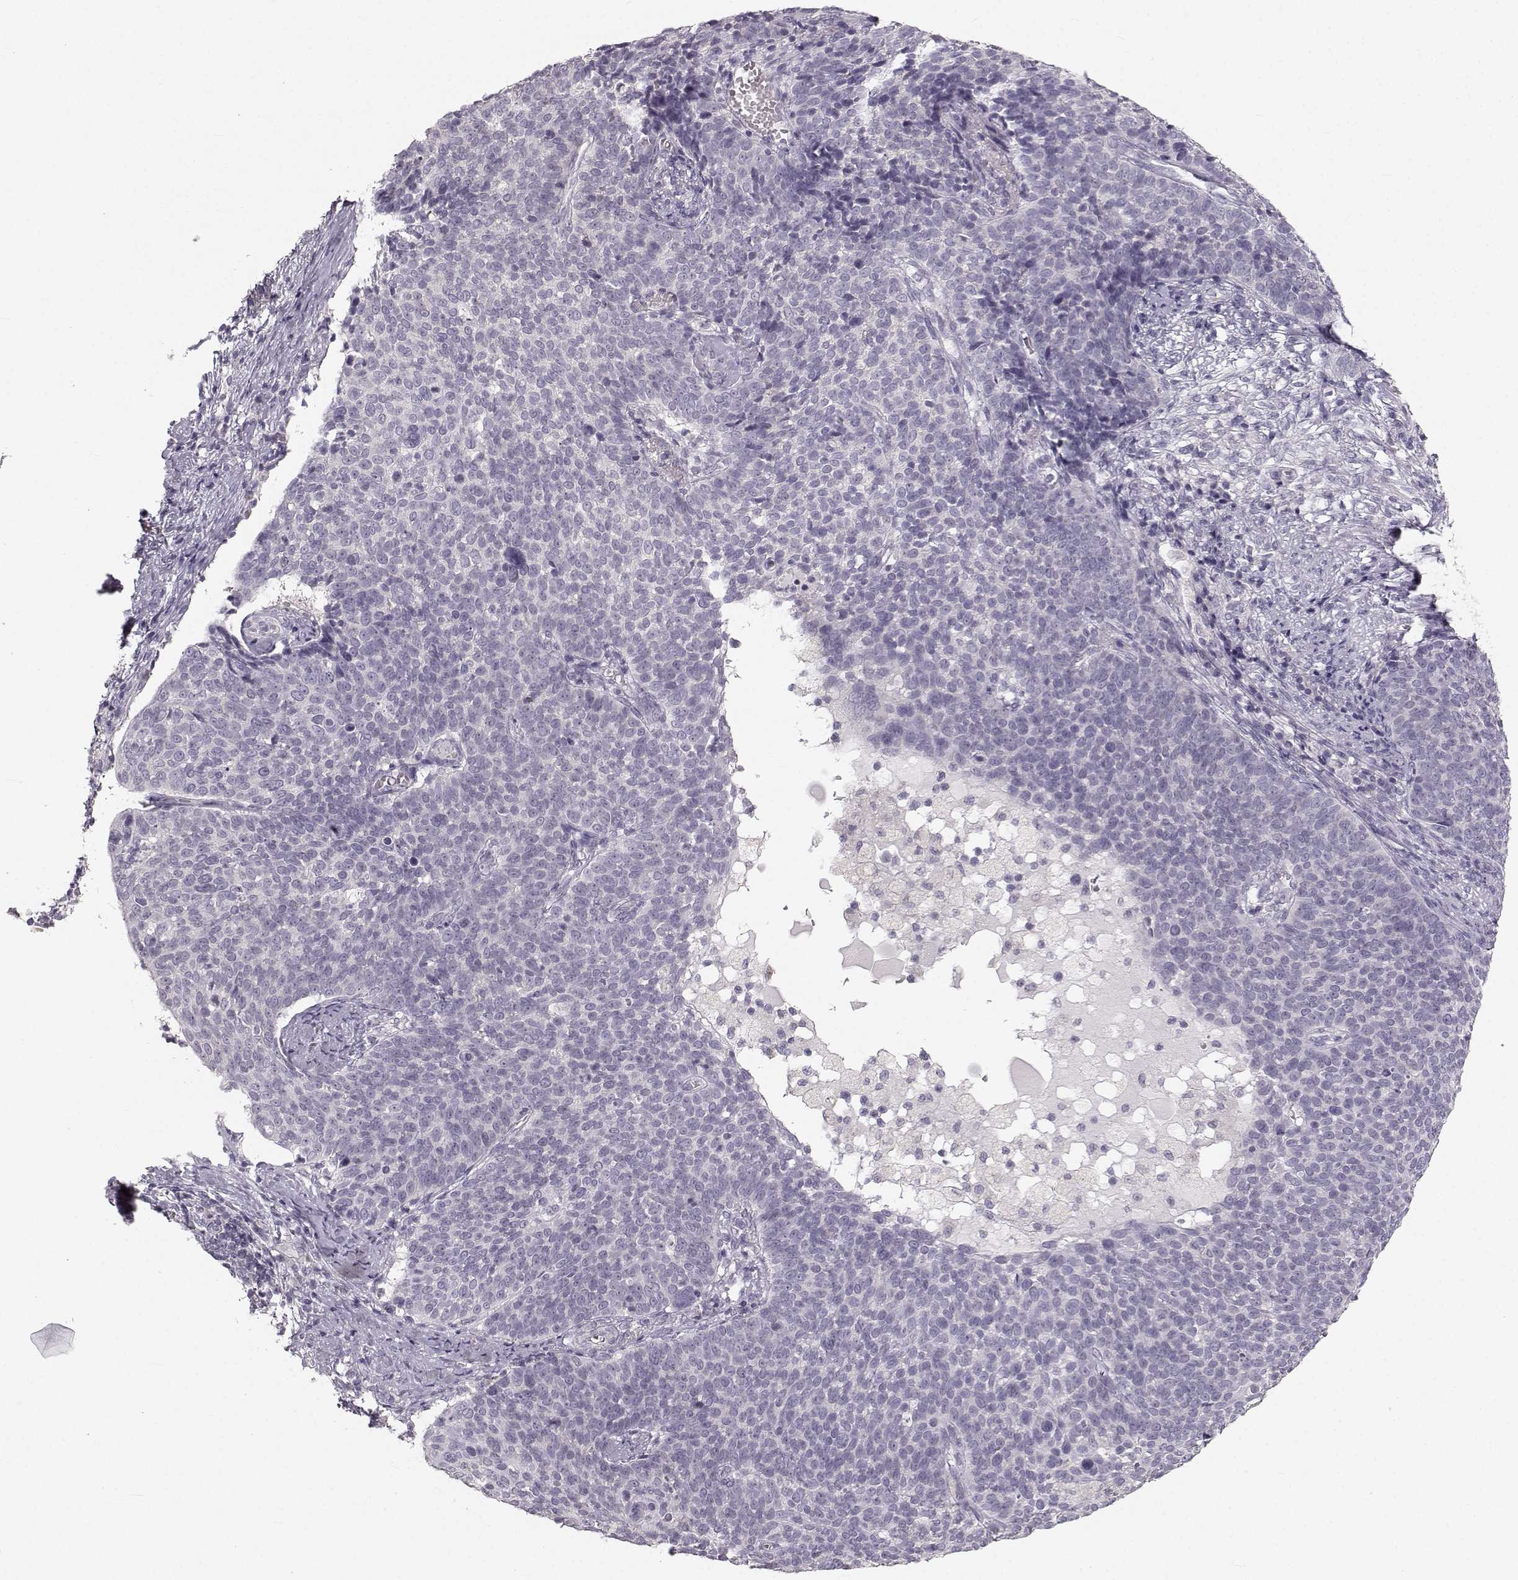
{"staining": {"intensity": "negative", "quantity": "none", "location": "none"}, "tissue": "cervical cancer", "cell_type": "Tumor cells", "image_type": "cancer", "snomed": [{"axis": "morphology", "description": "Squamous cell carcinoma, NOS"}, {"axis": "topography", "description": "Cervix"}], "caption": "DAB immunohistochemical staining of human cervical cancer reveals no significant staining in tumor cells.", "gene": "OIP5", "patient": {"sex": "female", "age": 39}}